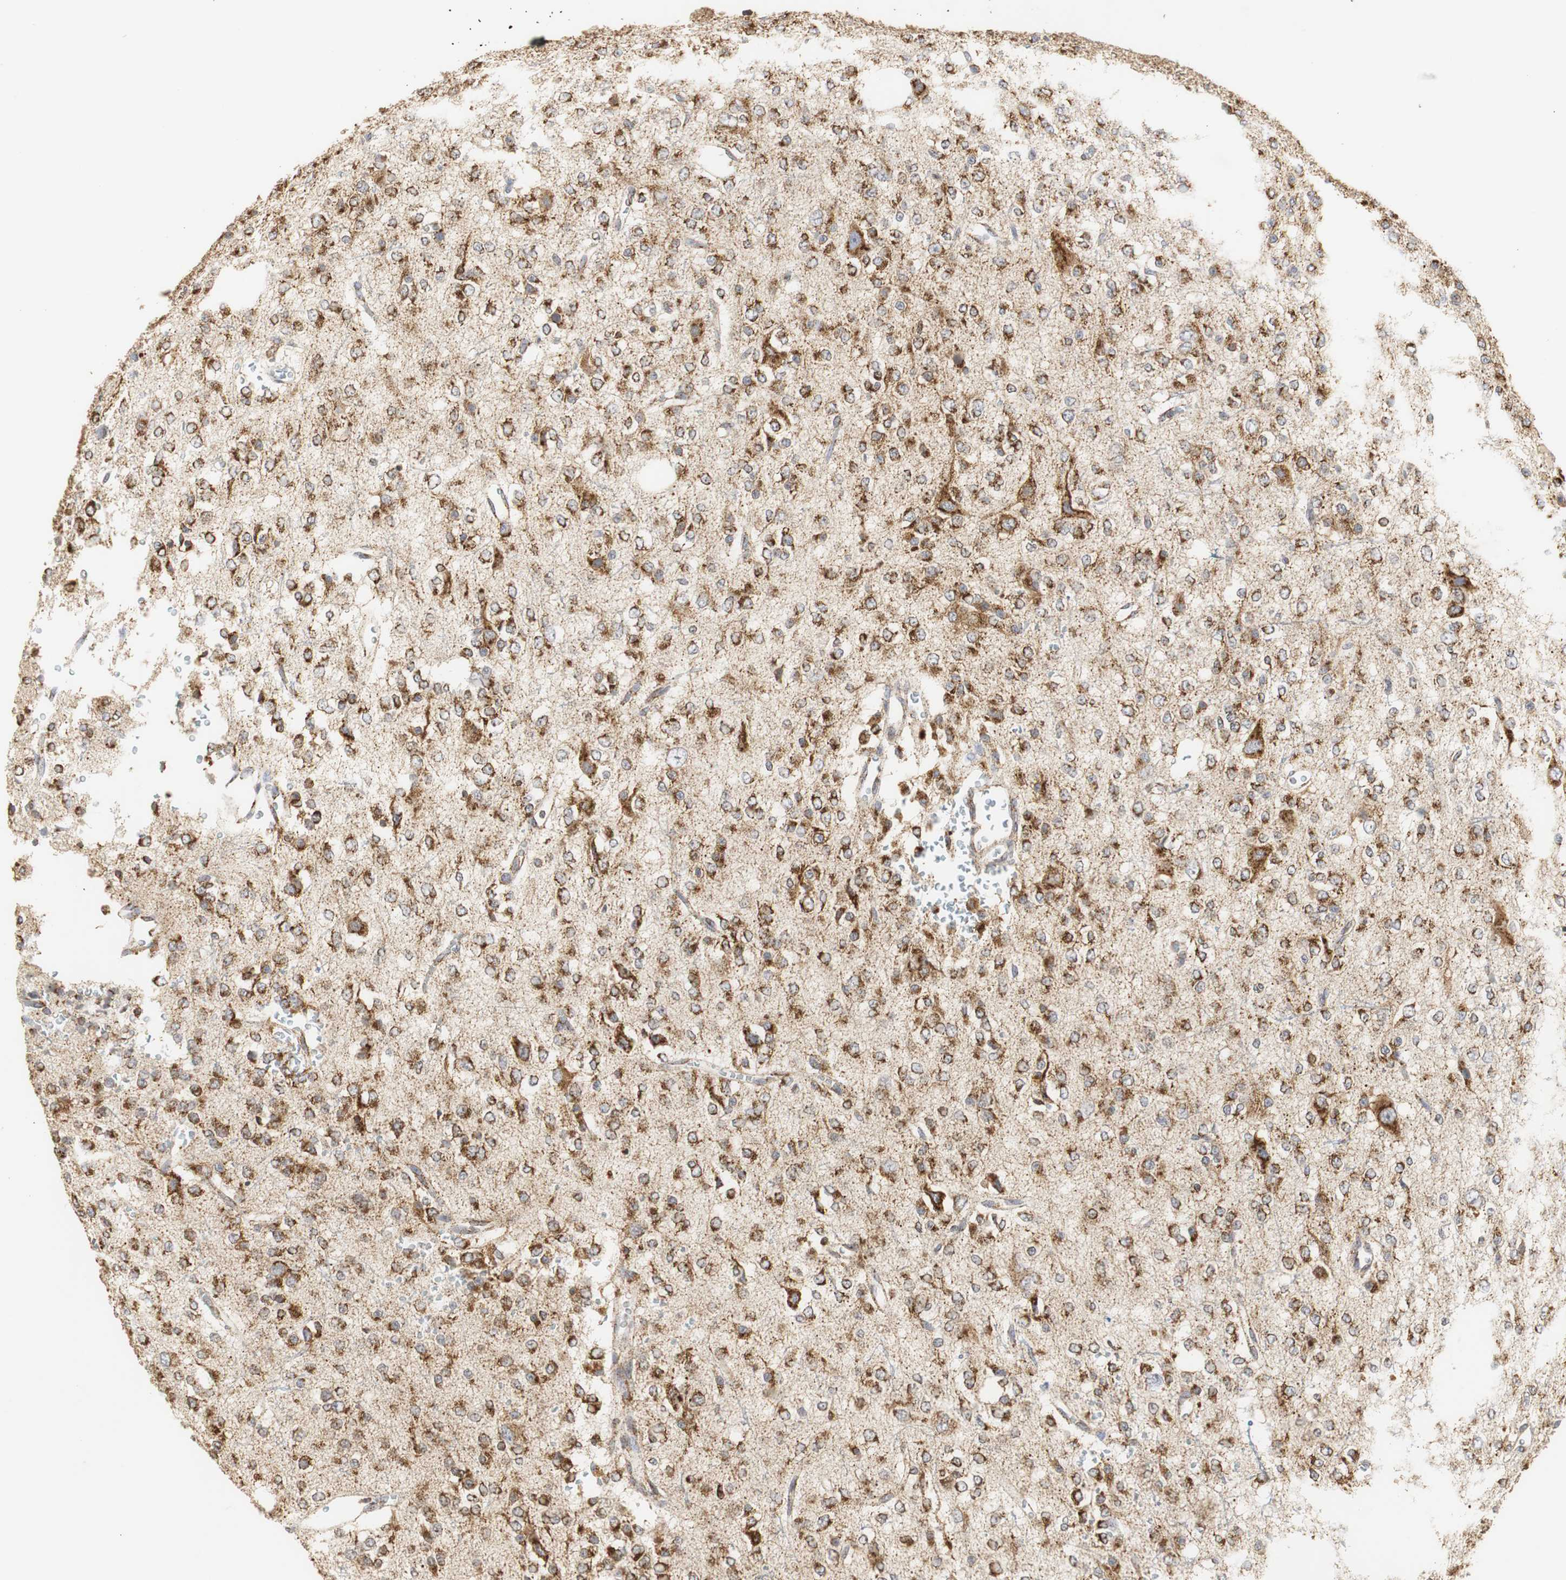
{"staining": {"intensity": "strong", "quantity": ">75%", "location": "cytoplasmic/membranous"}, "tissue": "glioma", "cell_type": "Tumor cells", "image_type": "cancer", "snomed": [{"axis": "morphology", "description": "Glioma, malignant, Low grade"}, {"axis": "topography", "description": "Brain"}], "caption": "Glioma was stained to show a protein in brown. There is high levels of strong cytoplasmic/membranous staining in approximately >75% of tumor cells. The staining was performed using DAB to visualize the protein expression in brown, while the nuclei were stained in blue with hematoxylin (Magnification: 20x).", "gene": "HSD17B10", "patient": {"sex": "male", "age": 38}}